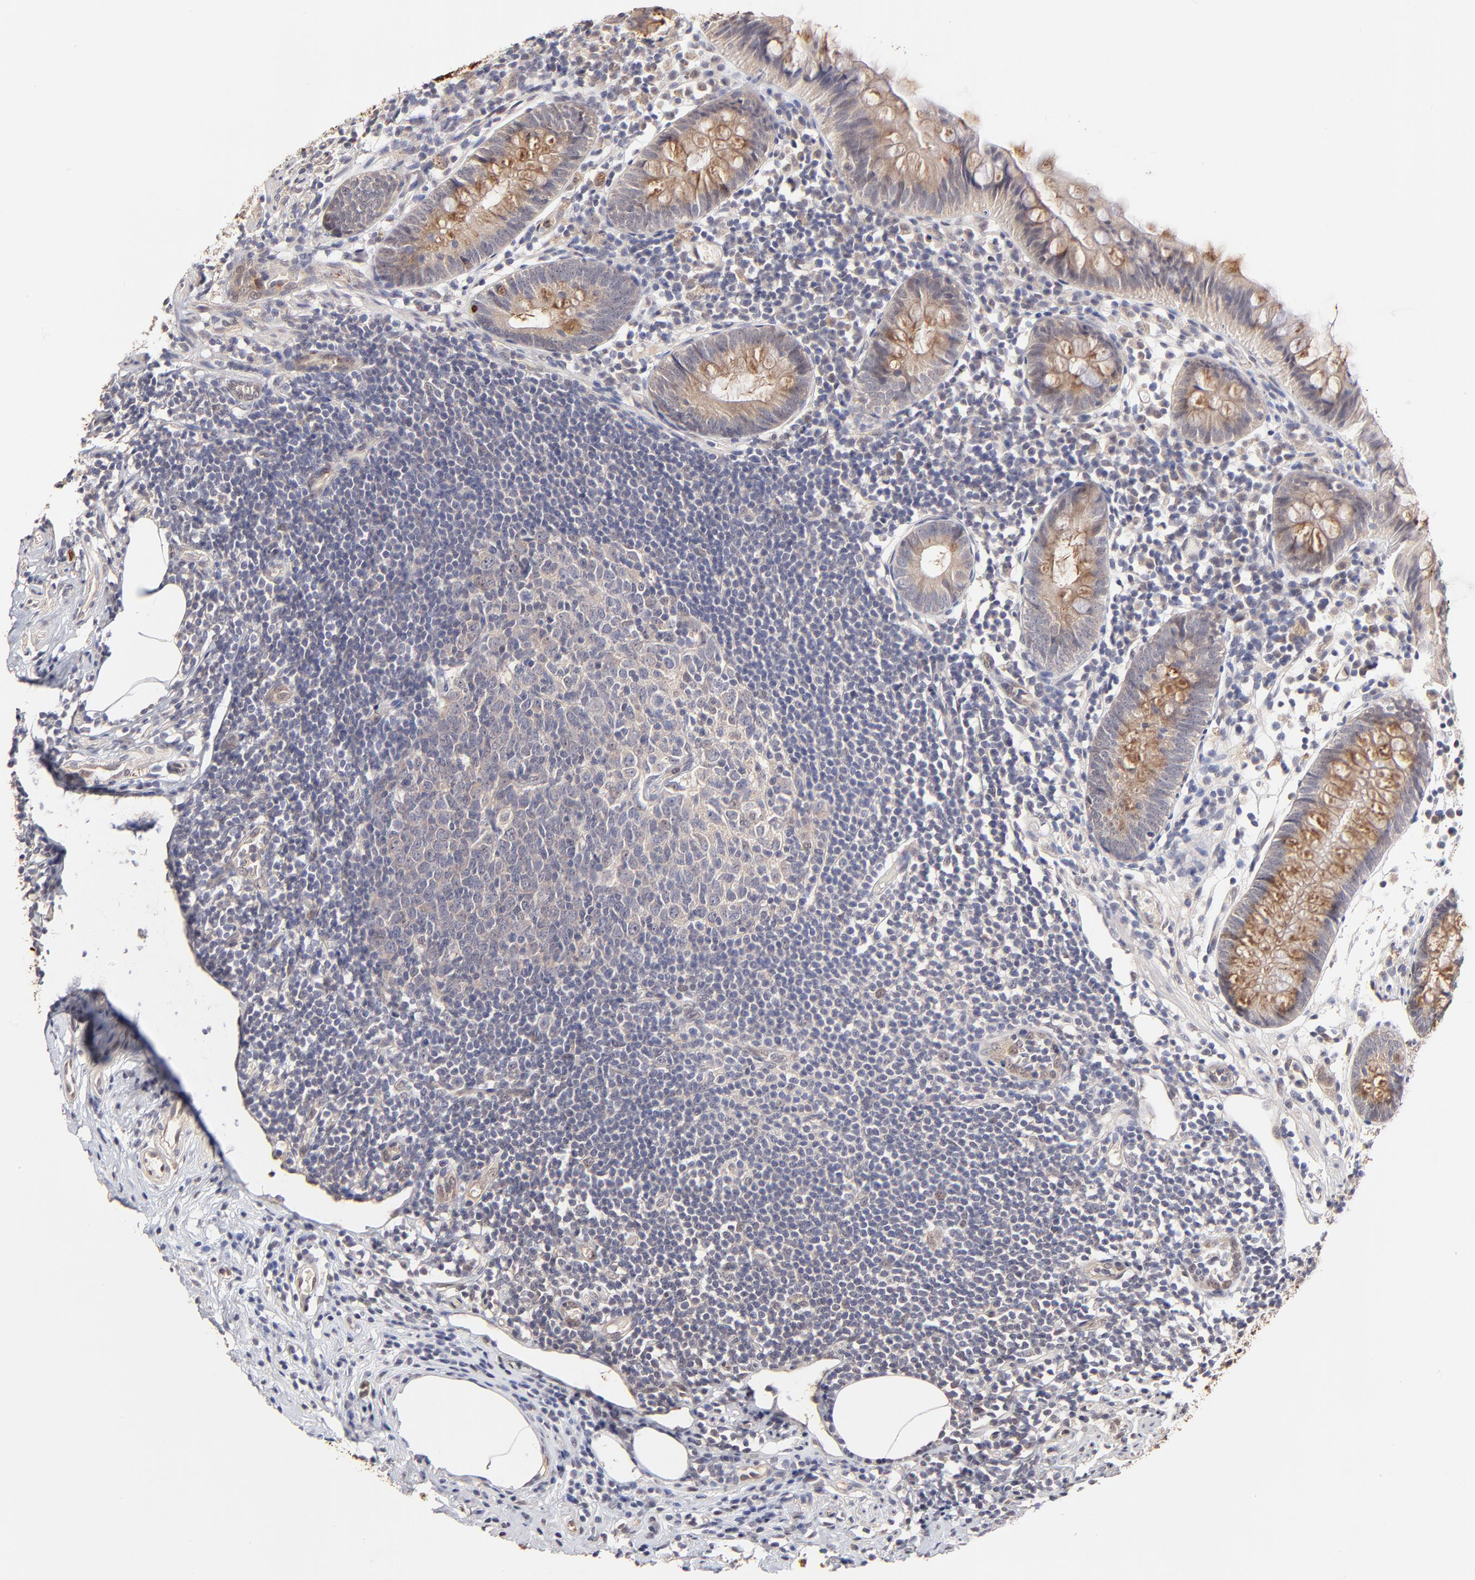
{"staining": {"intensity": "moderate", "quantity": ">75%", "location": "cytoplasmic/membranous"}, "tissue": "appendix", "cell_type": "Glandular cells", "image_type": "normal", "snomed": [{"axis": "morphology", "description": "Normal tissue, NOS"}, {"axis": "topography", "description": "Appendix"}], "caption": "Appendix stained for a protein shows moderate cytoplasmic/membranous positivity in glandular cells. Using DAB (brown) and hematoxylin (blue) stains, captured at high magnification using brightfield microscopy.", "gene": "ZNF10", "patient": {"sex": "male", "age": 38}}